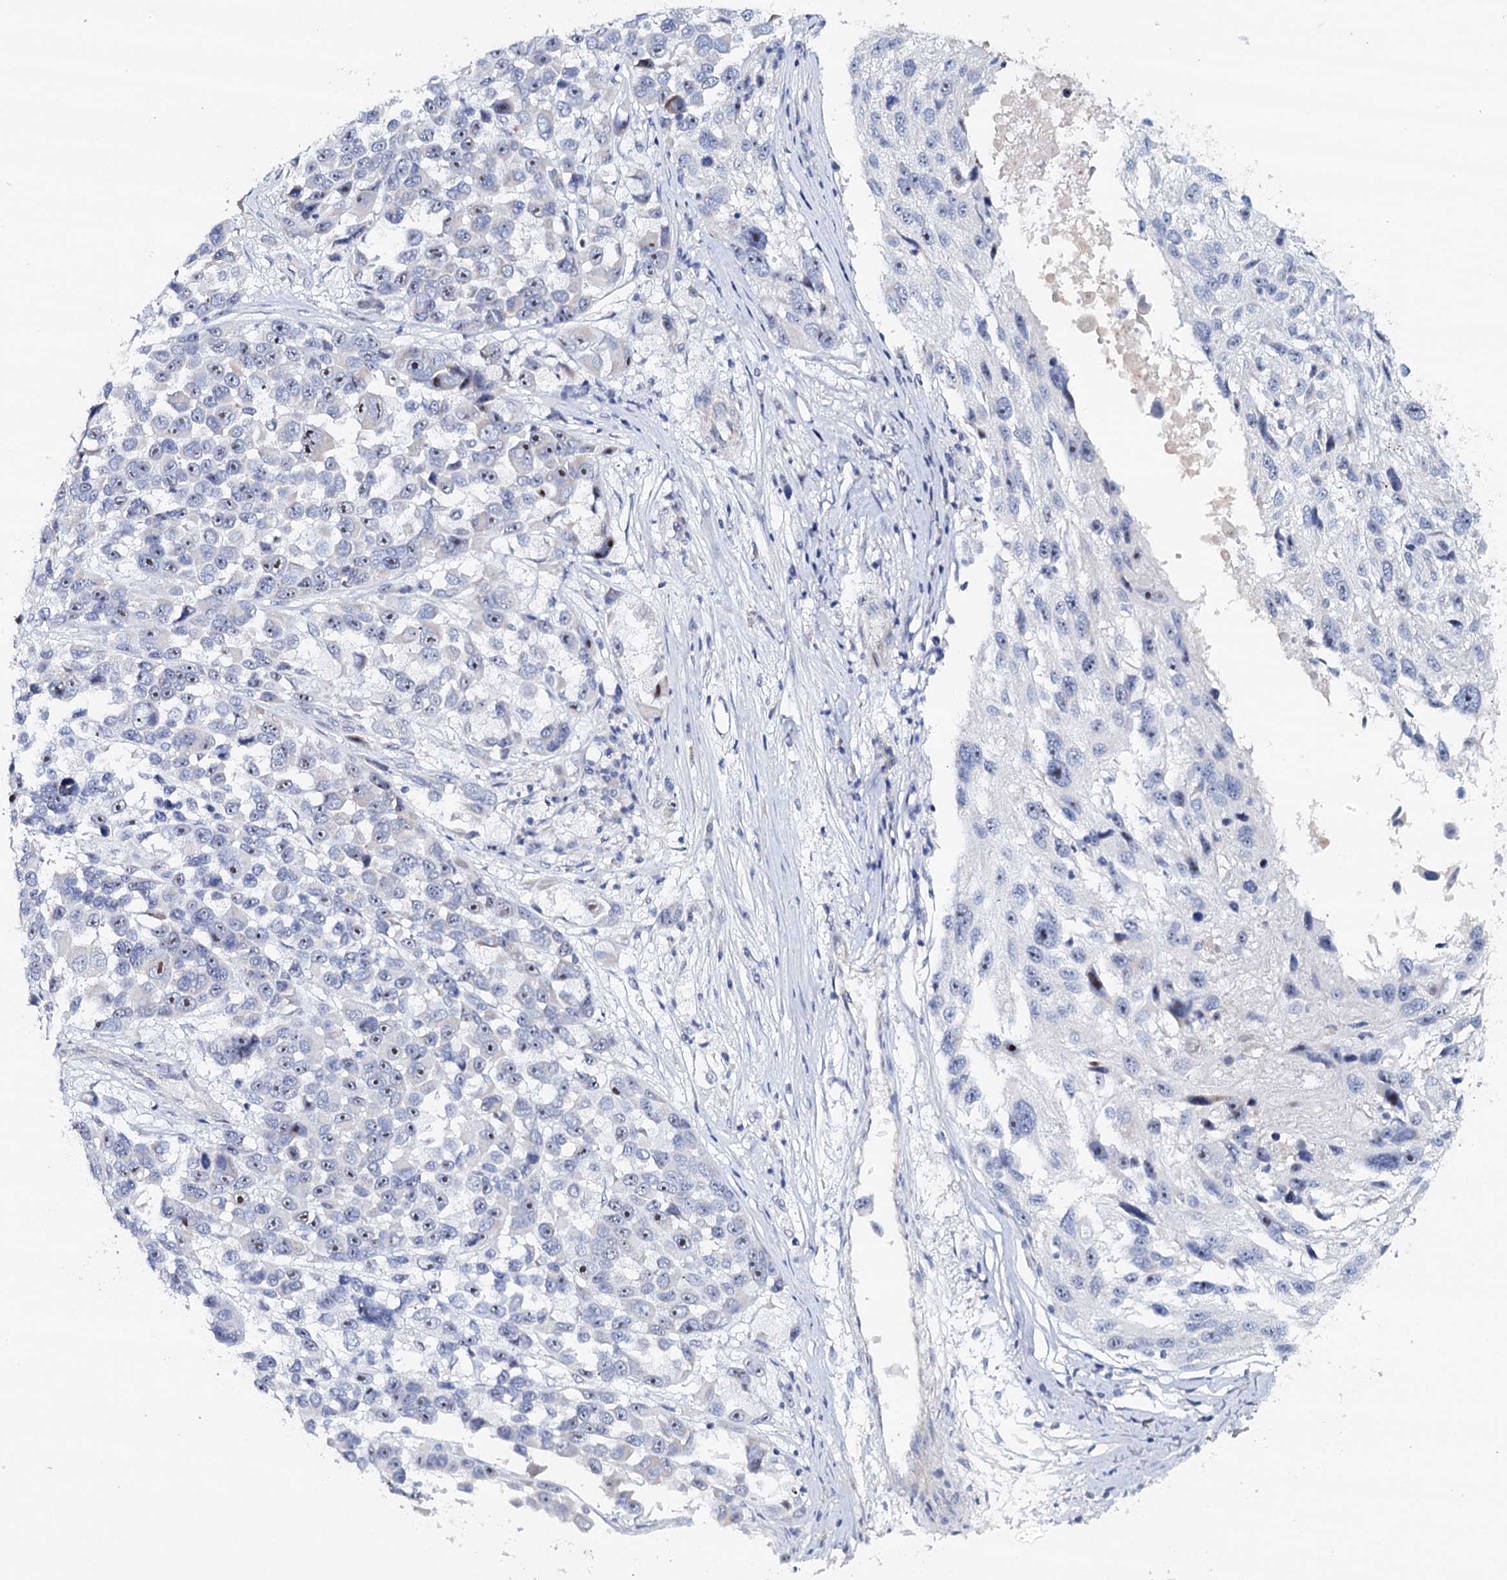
{"staining": {"intensity": "weak", "quantity": "<25%", "location": "nuclear"}, "tissue": "melanoma", "cell_type": "Tumor cells", "image_type": "cancer", "snomed": [{"axis": "morphology", "description": "Malignant melanoma, NOS"}, {"axis": "topography", "description": "Skin"}], "caption": "This is a micrograph of immunohistochemistry (IHC) staining of melanoma, which shows no positivity in tumor cells.", "gene": "RBM43", "patient": {"sex": "male", "age": 53}}